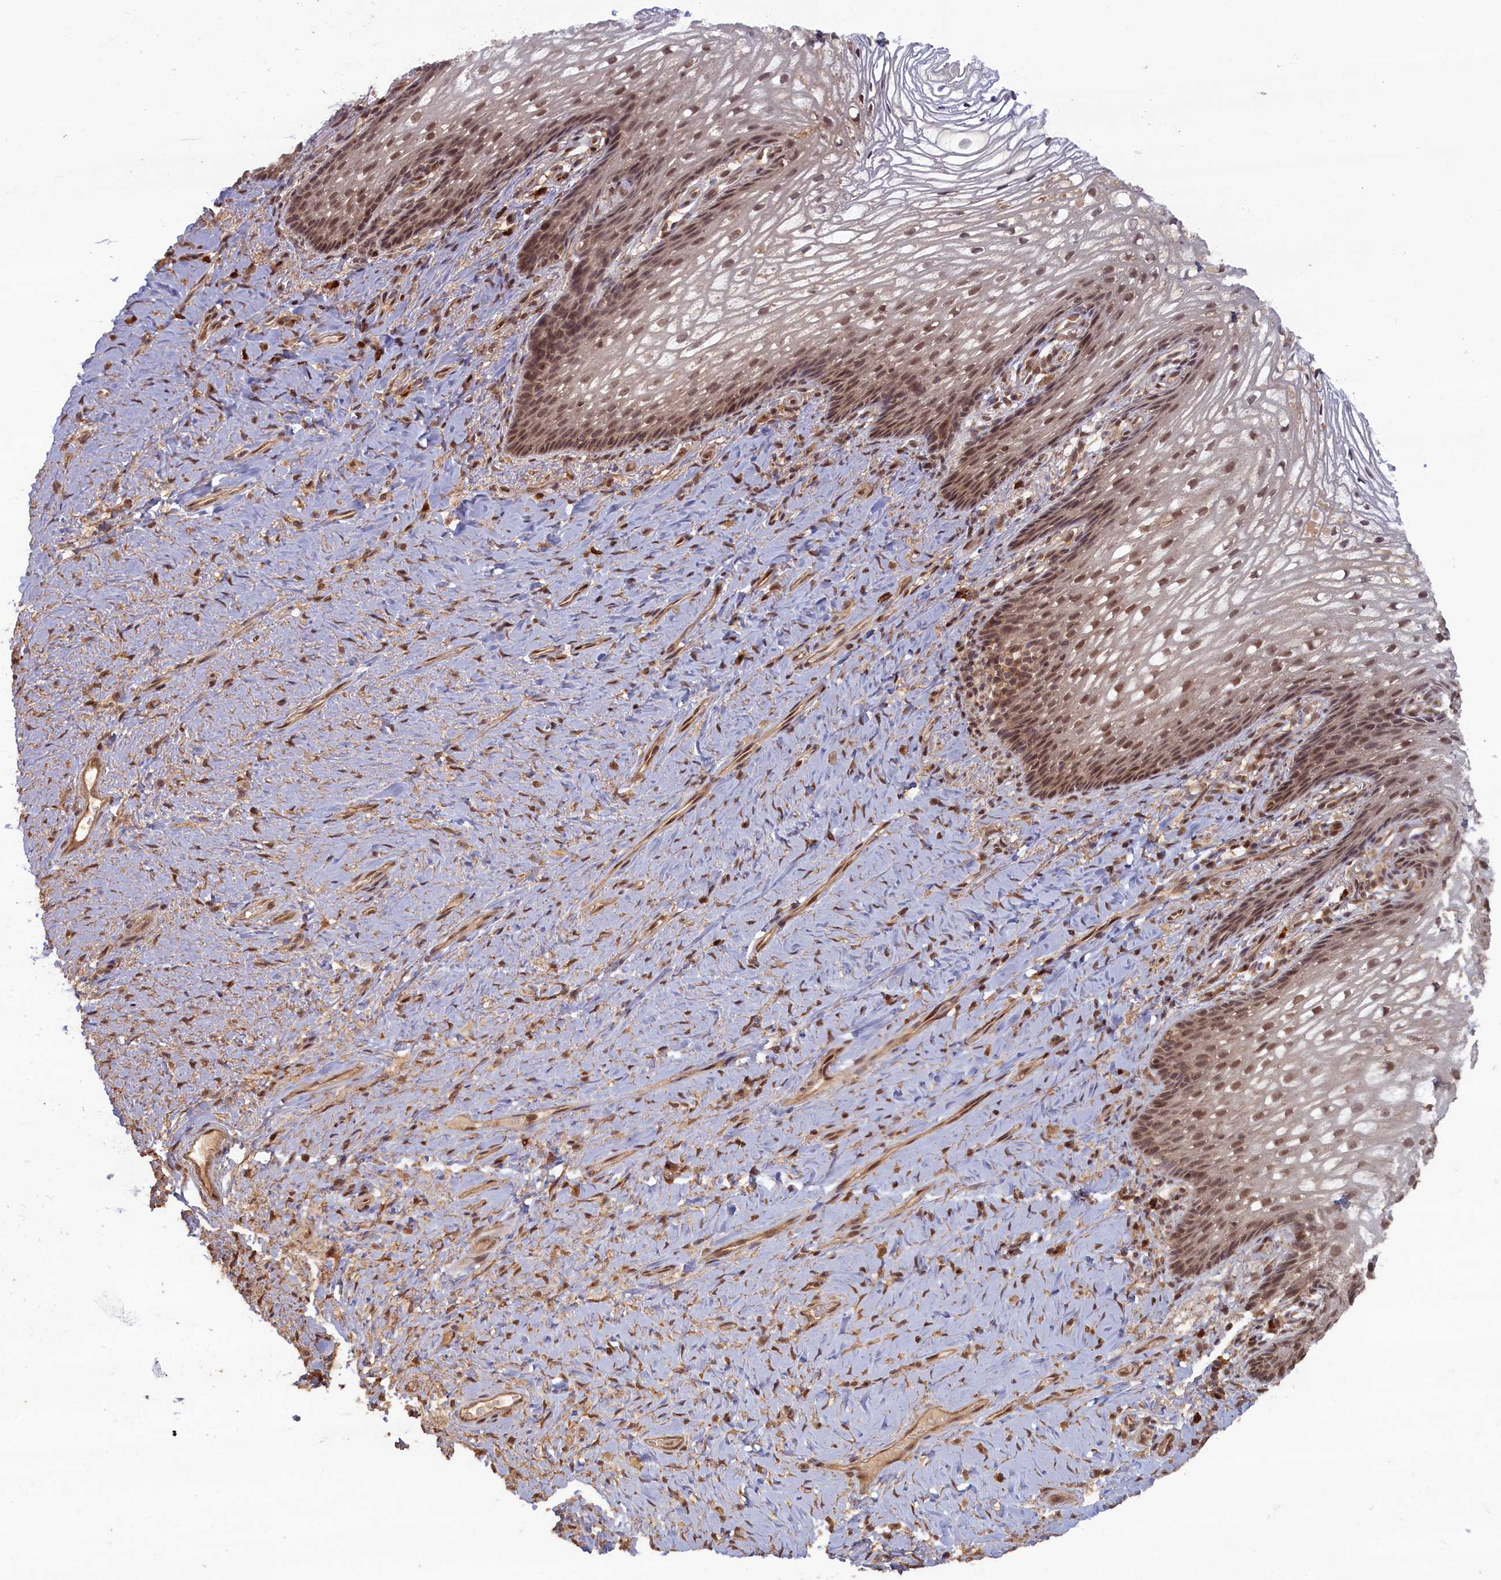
{"staining": {"intensity": "moderate", "quantity": ">75%", "location": "nuclear"}, "tissue": "vagina", "cell_type": "Squamous epithelial cells", "image_type": "normal", "snomed": [{"axis": "morphology", "description": "Normal tissue, NOS"}, {"axis": "topography", "description": "Vagina"}], "caption": "The photomicrograph demonstrates a brown stain indicating the presence of a protein in the nuclear of squamous epithelial cells in vagina.", "gene": "HIF3A", "patient": {"sex": "female", "age": 60}}